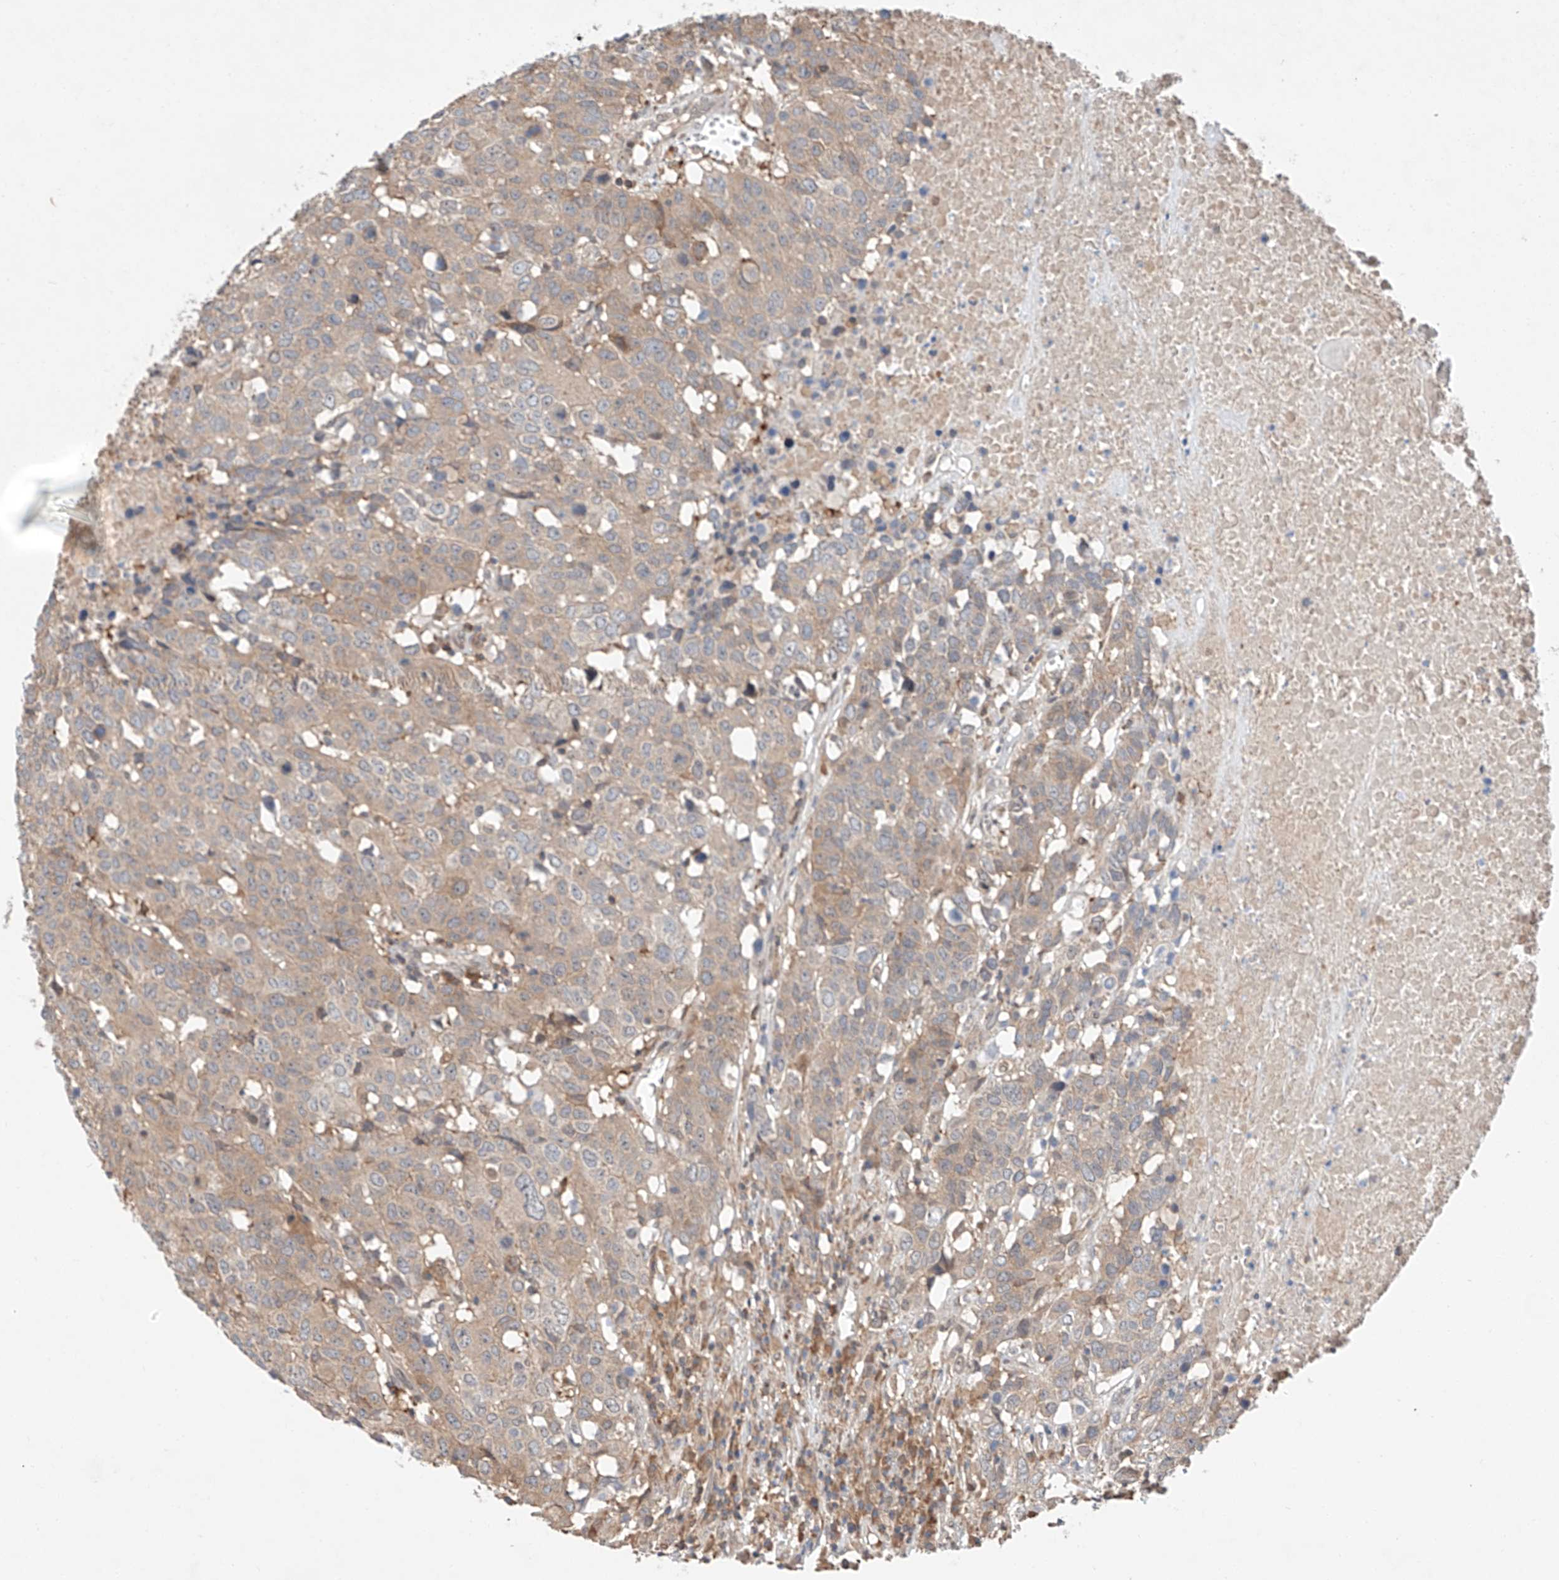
{"staining": {"intensity": "moderate", "quantity": "<25%", "location": "cytoplasmic/membranous"}, "tissue": "head and neck cancer", "cell_type": "Tumor cells", "image_type": "cancer", "snomed": [{"axis": "morphology", "description": "Squamous cell carcinoma, NOS"}, {"axis": "topography", "description": "Head-Neck"}], "caption": "About <25% of tumor cells in head and neck cancer (squamous cell carcinoma) demonstrate moderate cytoplasmic/membranous protein positivity as visualized by brown immunohistochemical staining.", "gene": "RUSC1", "patient": {"sex": "male", "age": 66}}